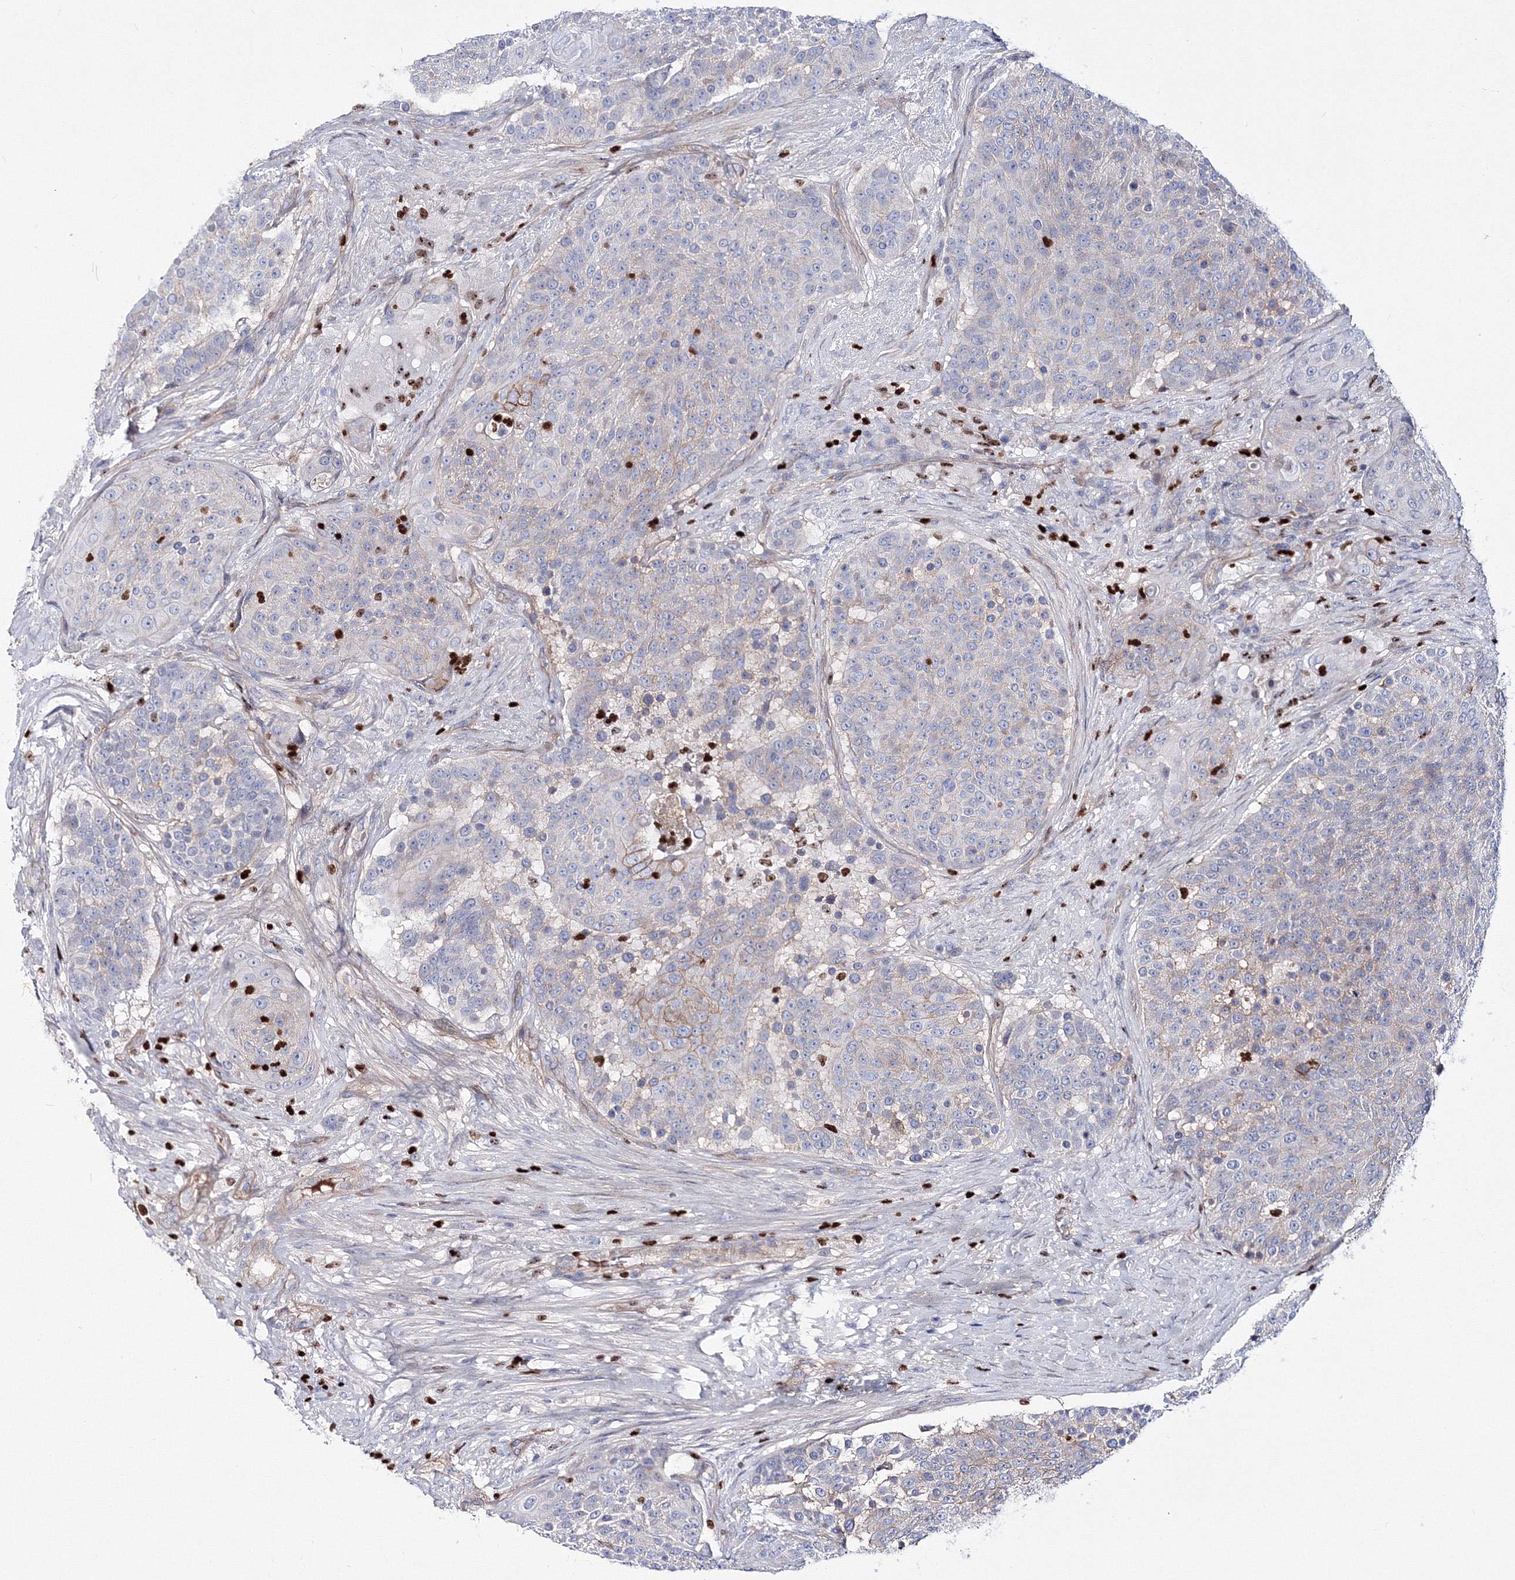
{"staining": {"intensity": "moderate", "quantity": "<25%", "location": "cytoplasmic/membranous"}, "tissue": "urothelial cancer", "cell_type": "Tumor cells", "image_type": "cancer", "snomed": [{"axis": "morphology", "description": "Urothelial carcinoma, High grade"}, {"axis": "topography", "description": "Urinary bladder"}], "caption": "Urothelial cancer tissue demonstrates moderate cytoplasmic/membranous staining in approximately <25% of tumor cells, visualized by immunohistochemistry.", "gene": "C11orf52", "patient": {"sex": "female", "age": 63}}